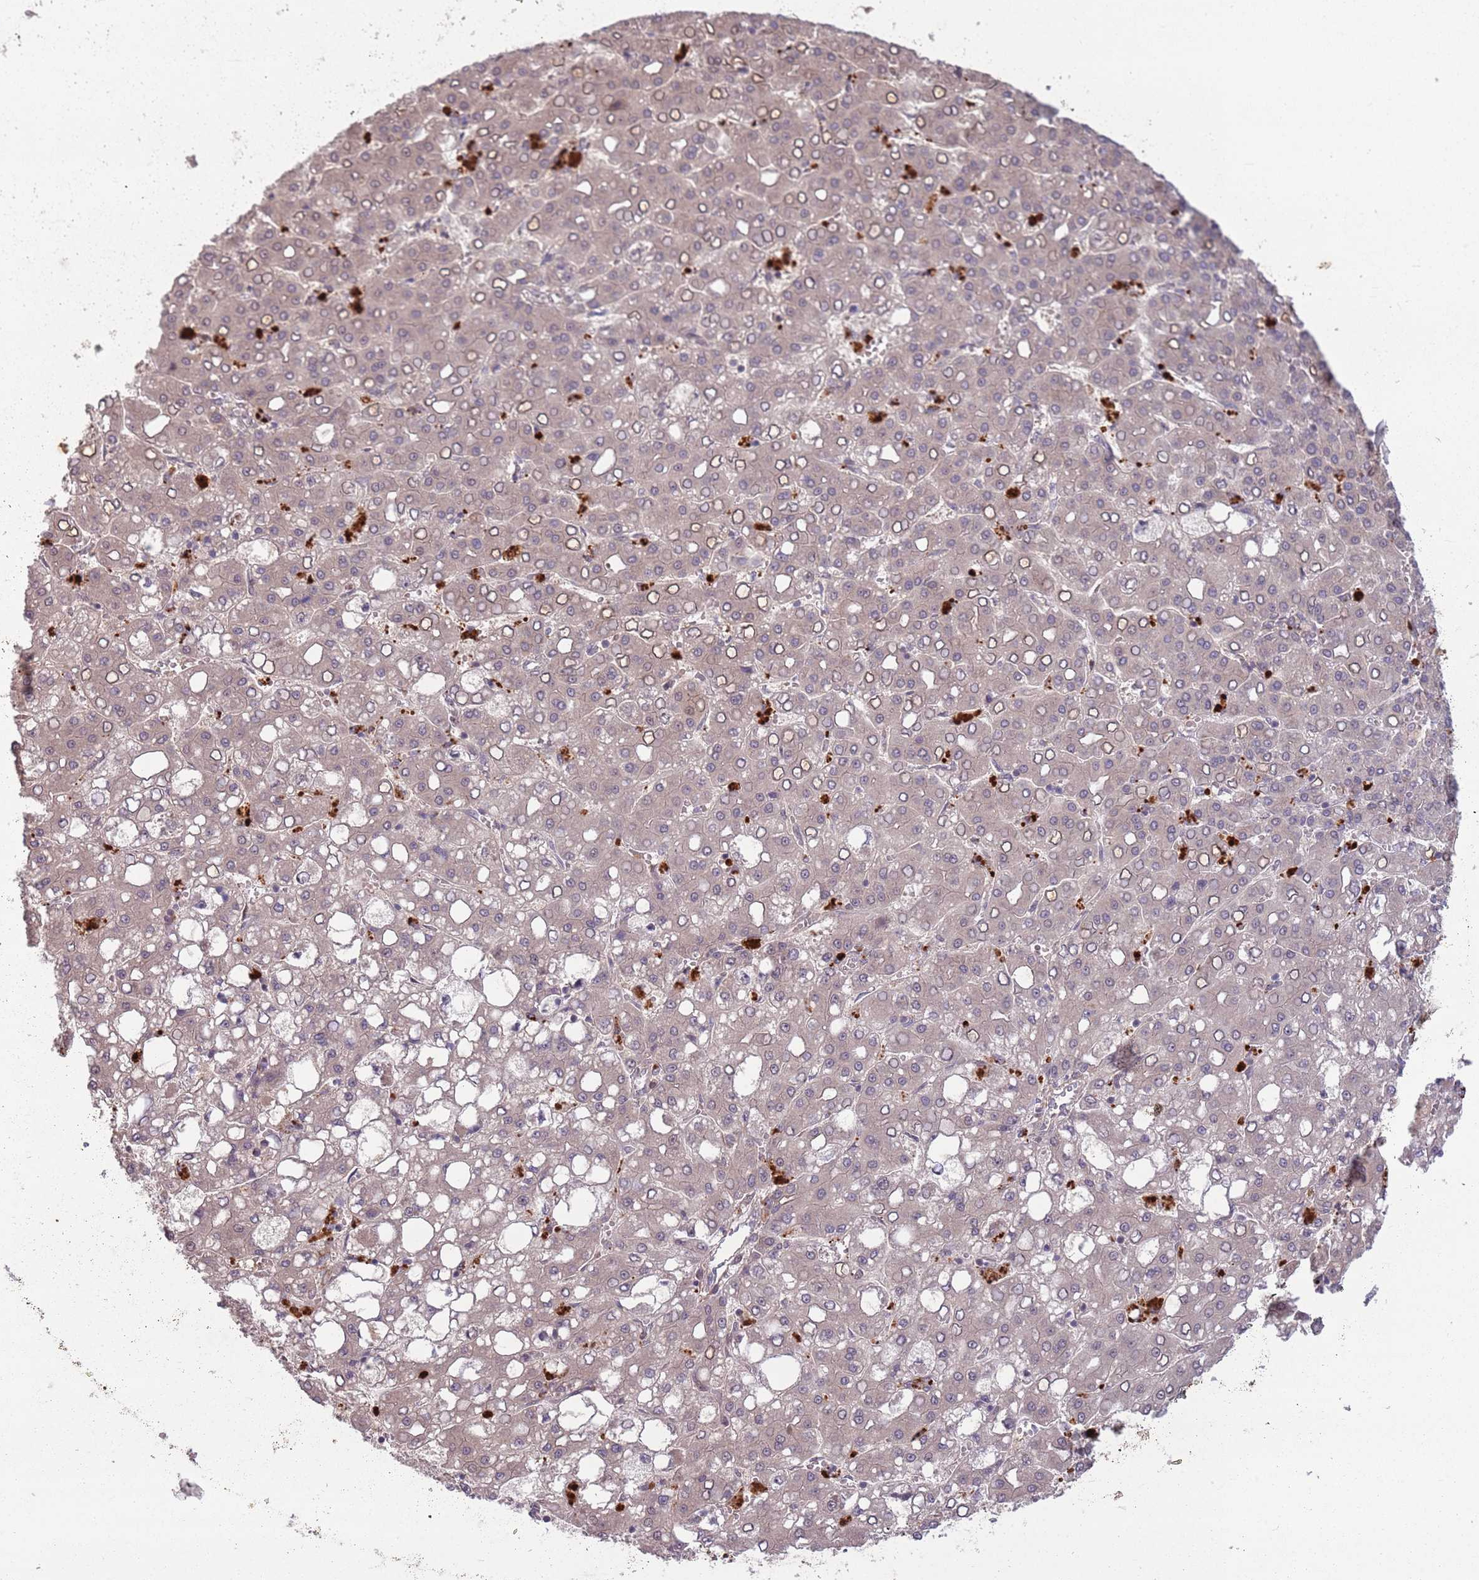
{"staining": {"intensity": "negative", "quantity": "none", "location": "none"}, "tissue": "liver cancer", "cell_type": "Tumor cells", "image_type": "cancer", "snomed": [{"axis": "morphology", "description": "Carcinoma, Hepatocellular, NOS"}, {"axis": "topography", "description": "Liver"}], "caption": "Tumor cells show no significant protein staining in liver hepatocellular carcinoma. Brightfield microscopy of immunohistochemistry (IHC) stained with DAB (3,3'-diaminobenzidine) (brown) and hematoxylin (blue), captured at high magnification.", "gene": "CCDC154", "patient": {"sex": "male", "age": 65}}